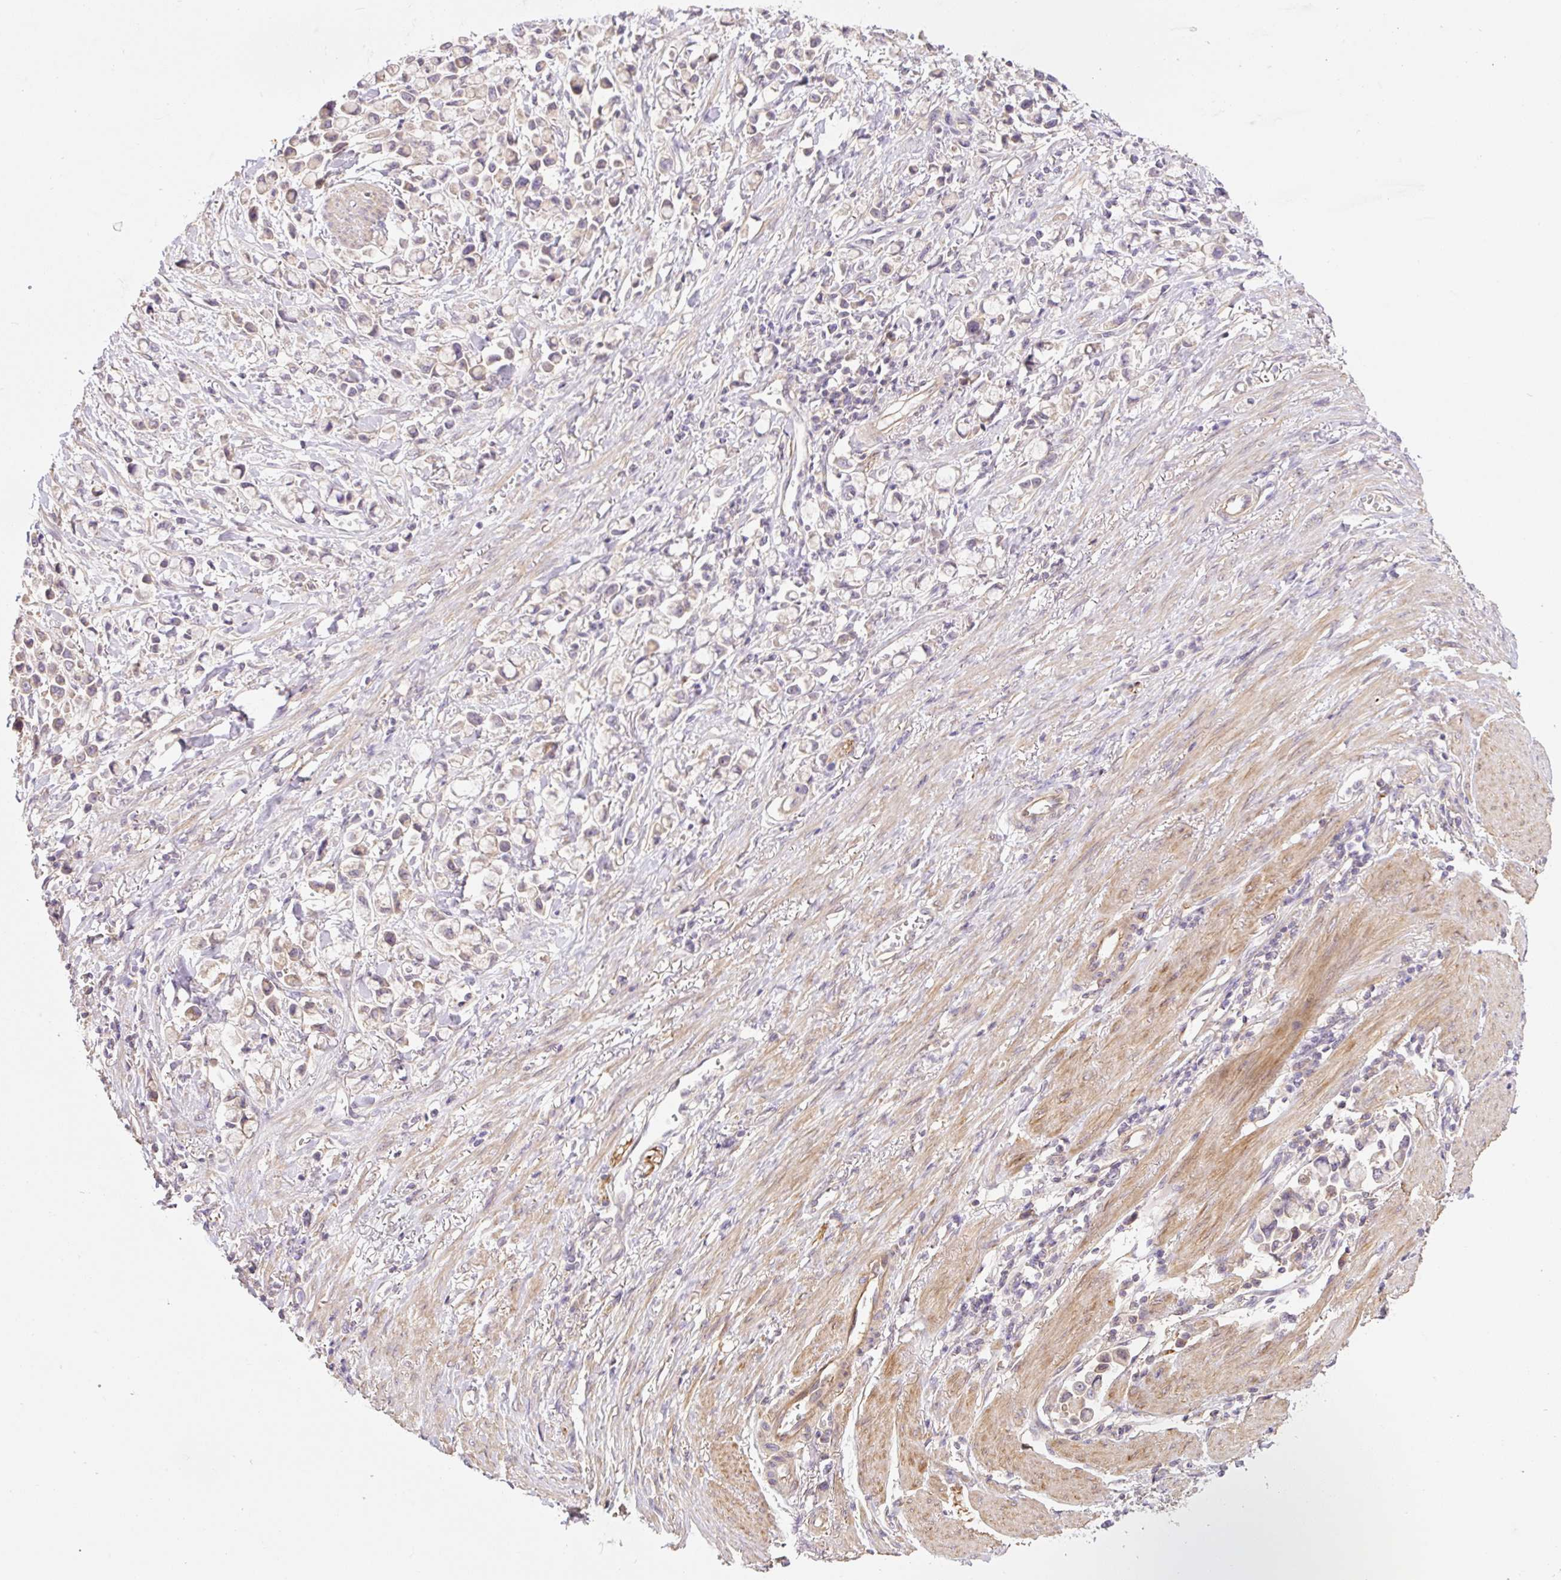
{"staining": {"intensity": "weak", "quantity": "<25%", "location": "cytoplasmic/membranous"}, "tissue": "stomach cancer", "cell_type": "Tumor cells", "image_type": "cancer", "snomed": [{"axis": "morphology", "description": "Adenocarcinoma, NOS"}, {"axis": "topography", "description": "Stomach"}], "caption": "Tumor cells show no significant expression in stomach cancer (adenocarcinoma). (IHC, brightfield microscopy, high magnification).", "gene": "COX8A", "patient": {"sex": "female", "age": 81}}